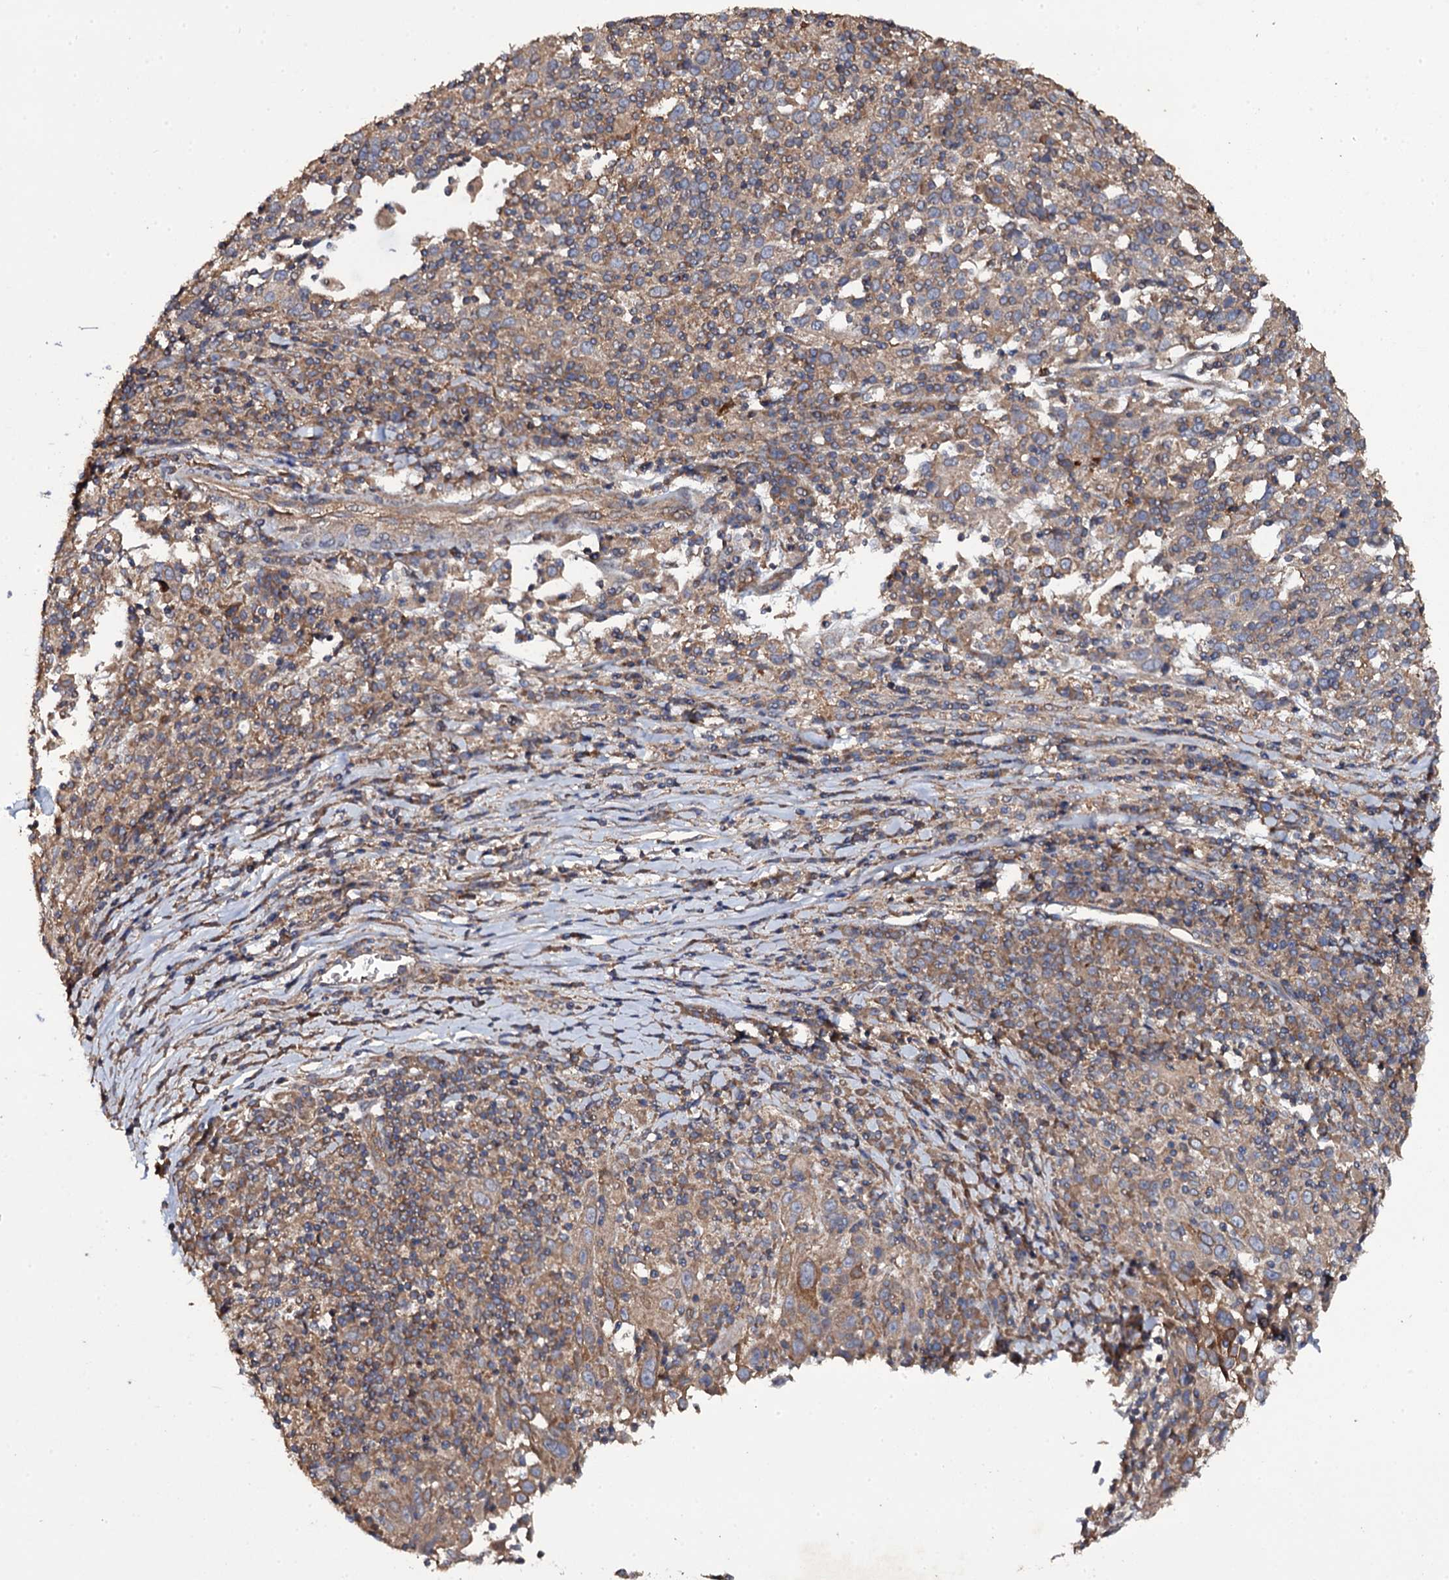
{"staining": {"intensity": "moderate", "quantity": ">75%", "location": "cytoplasmic/membranous"}, "tissue": "cervical cancer", "cell_type": "Tumor cells", "image_type": "cancer", "snomed": [{"axis": "morphology", "description": "Squamous cell carcinoma, NOS"}, {"axis": "topography", "description": "Cervix"}], "caption": "Cervical cancer stained with immunohistochemistry (IHC) demonstrates moderate cytoplasmic/membranous expression in about >75% of tumor cells.", "gene": "TTC23", "patient": {"sex": "female", "age": 46}}